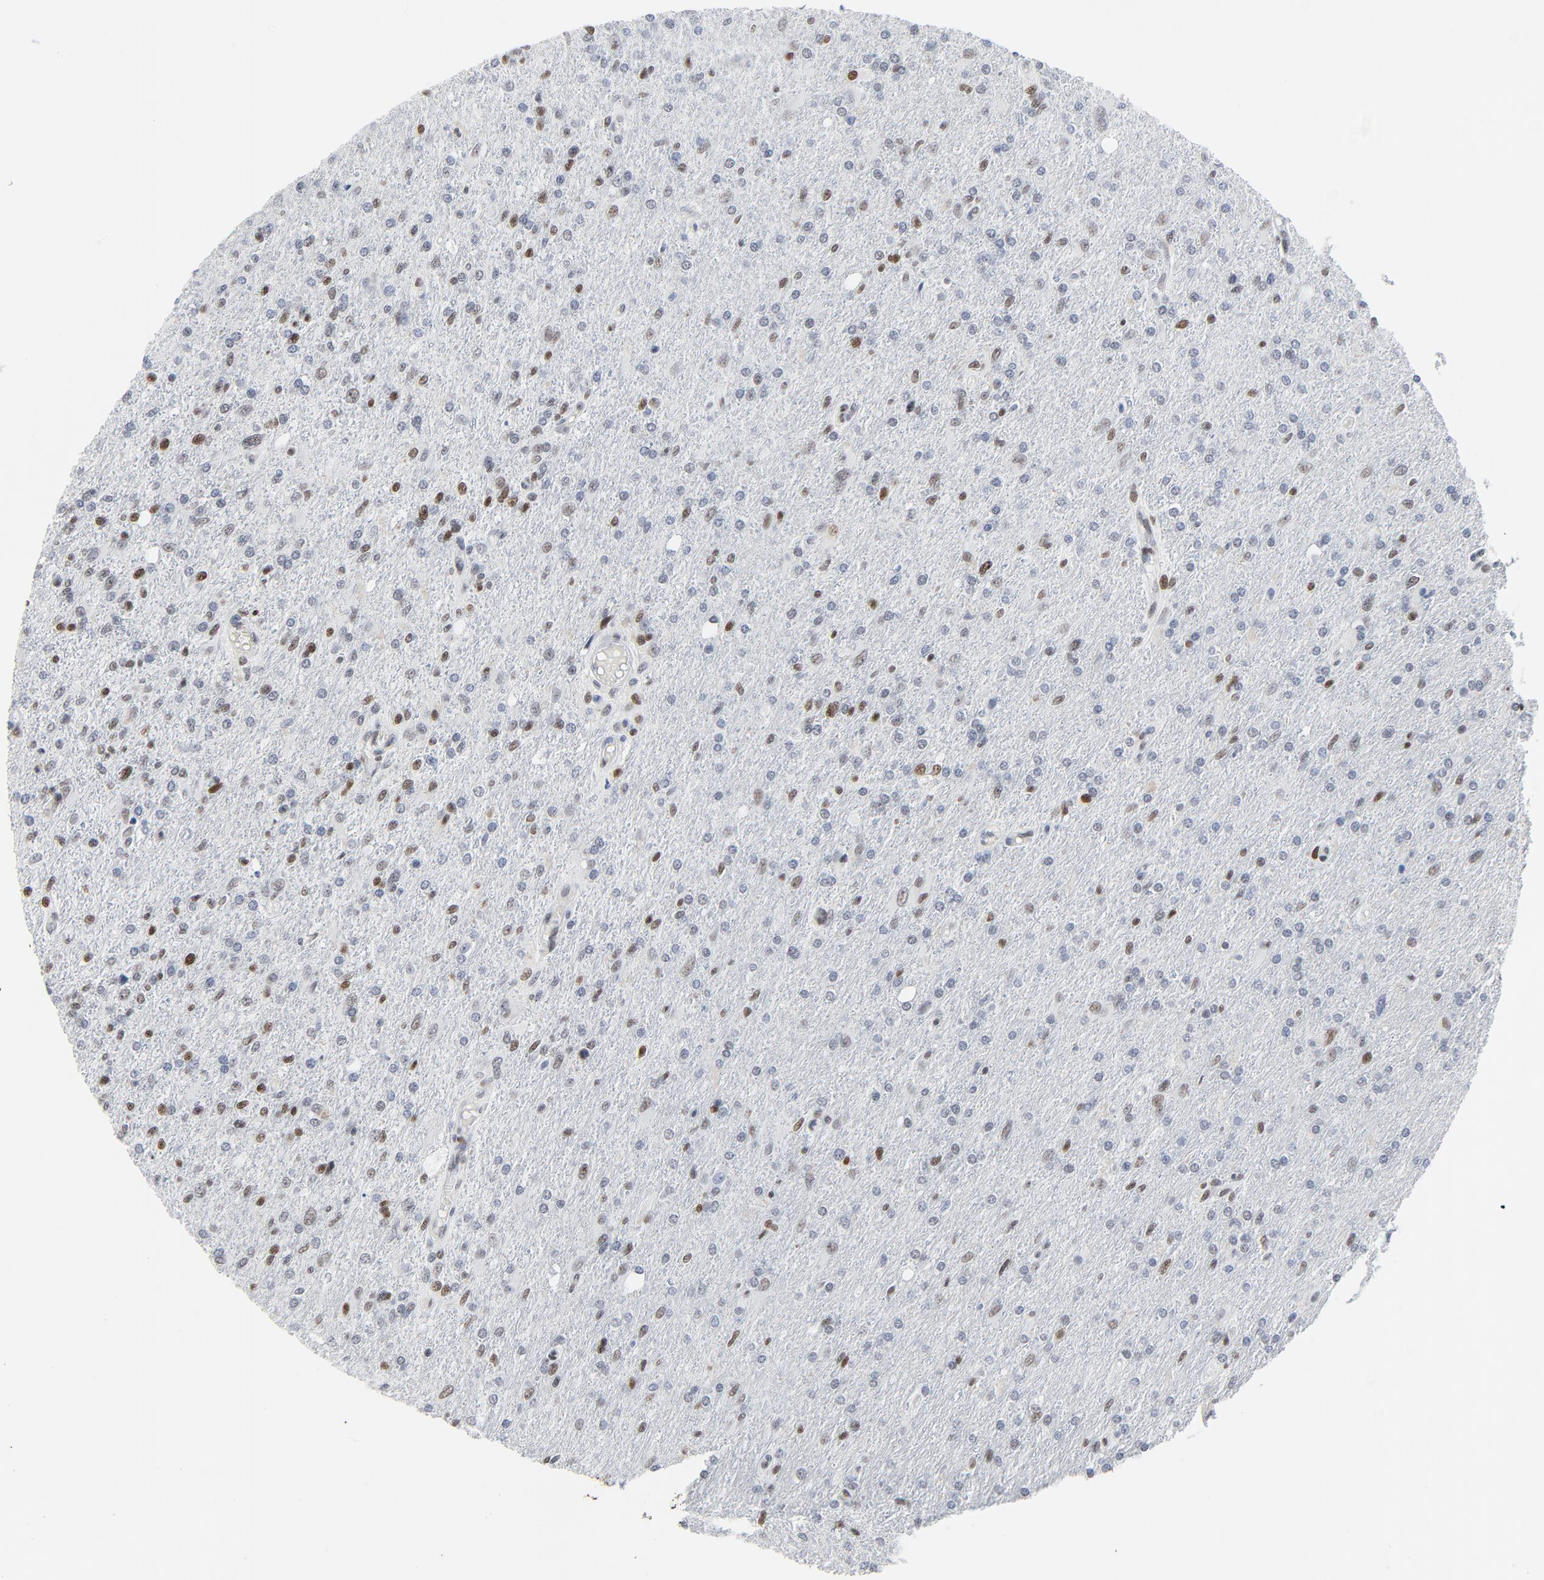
{"staining": {"intensity": "moderate", "quantity": "<25%", "location": "nuclear"}, "tissue": "glioma", "cell_type": "Tumor cells", "image_type": "cancer", "snomed": [{"axis": "morphology", "description": "Glioma, malignant, High grade"}, {"axis": "topography", "description": "Cerebral cortex"}], "caption": "Human malignant glioma (high-grade) stained for a protein (brown) shows moderate nuclear positive expression in approximately <25% of tumor cells.", "gene": "POLD1", "patient": {"sex": "male", "age": 76}}